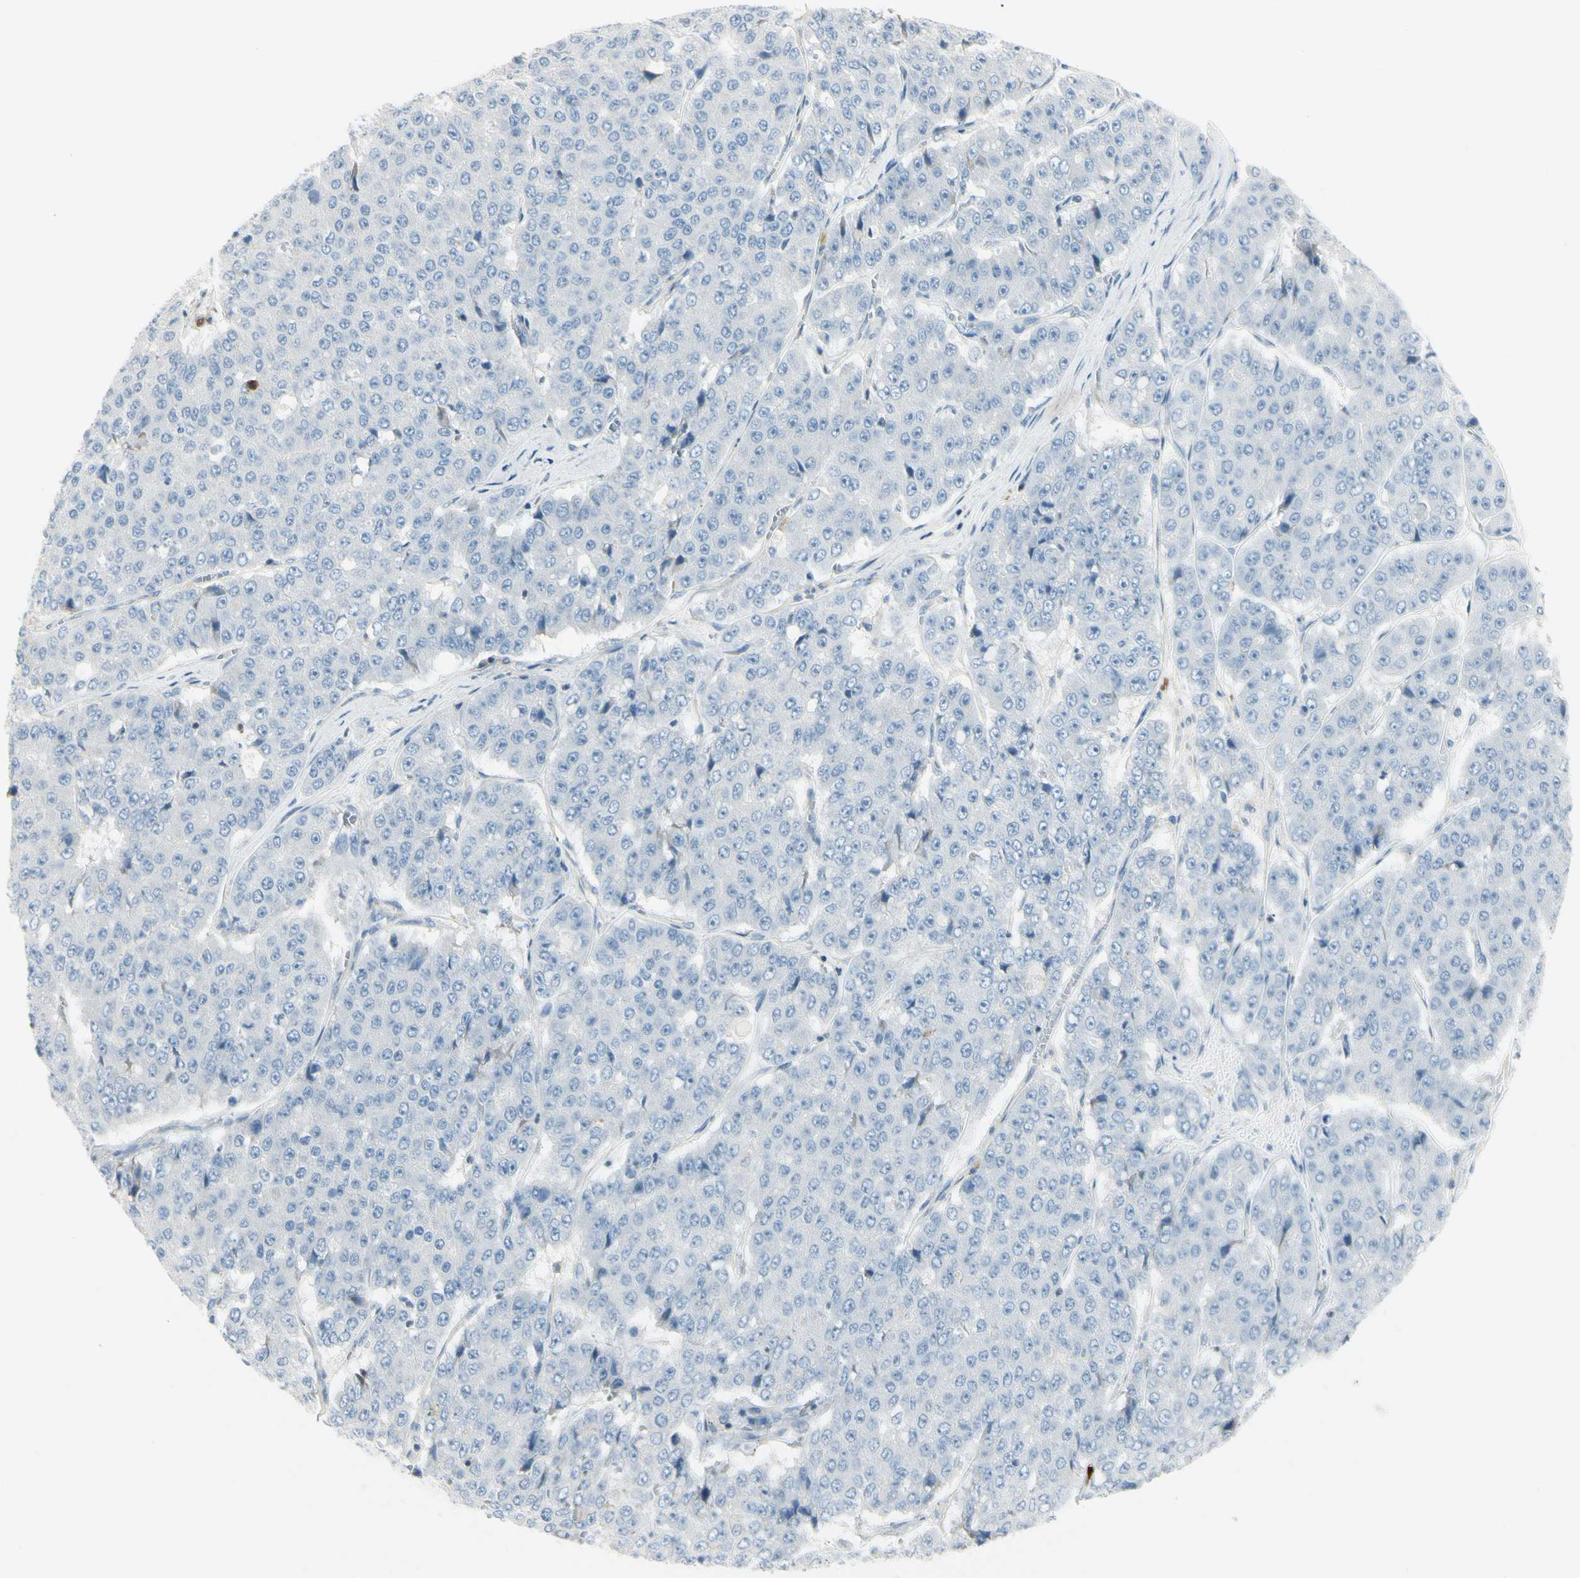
{"staining": {"intensity": "negative", "quantity": "none", "location": "none"}, "tissue": "pancreatic cancer", "cell_type": "Tumor cells", "image_type": "cancer", "snomed": [{"axis": "morphology", "description": "Adenocarcinoma, NOS"}, {"axis": "topography", "description": "Pancreas"}], "caption": "This is an immunohistochemistry (IHC) histopathology image of adenocarcinoma (pancreatic). There is no staining in tumor cells.", "gene": "TRAF1", "patient": {"sex": "male", "age": 50}}